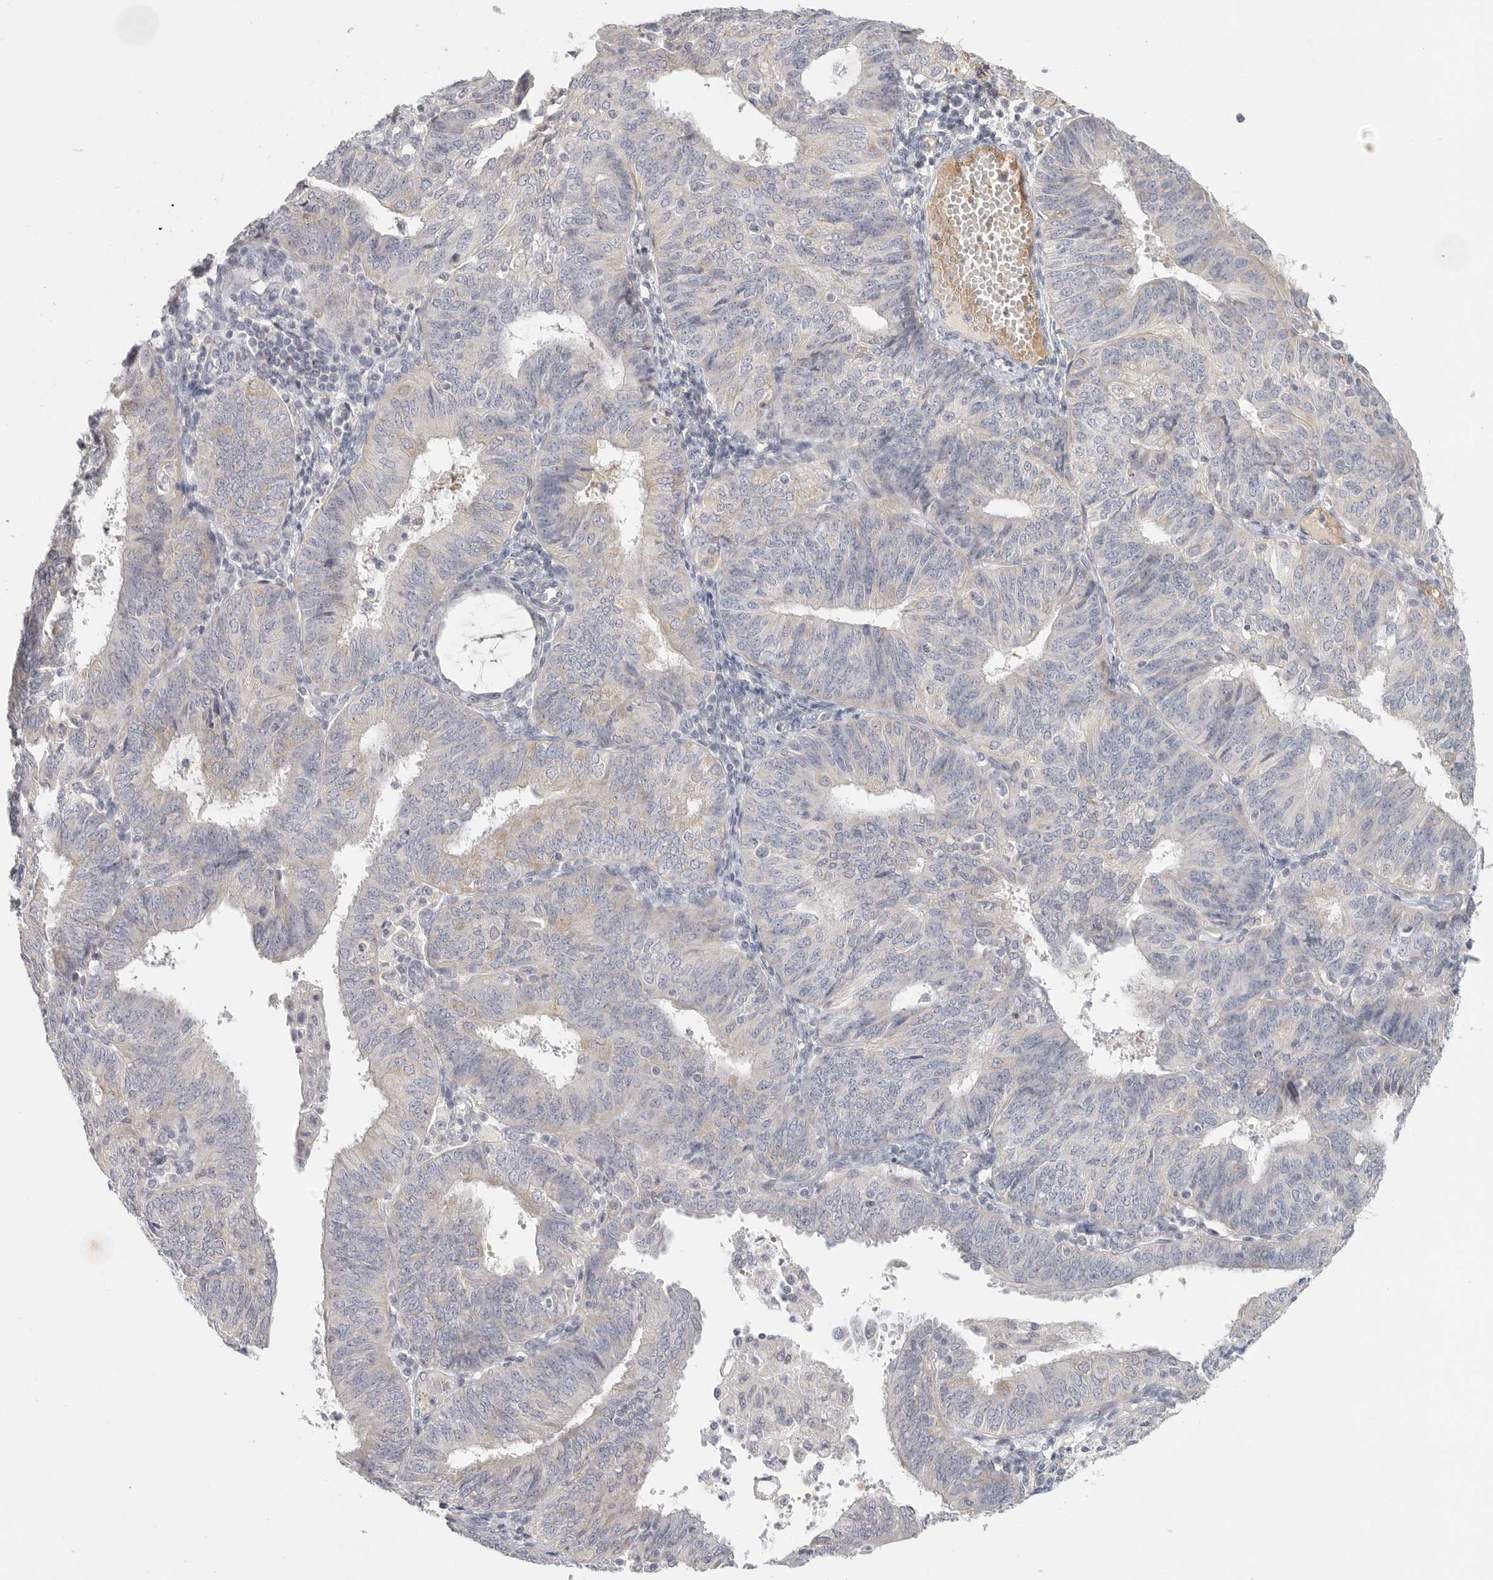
{"staining": {"intensity": "weak", "quantity": "<25%", "location": "cytoplasmic/membranous"}, "tissue": "endometrial cancer", "cell_type": "Tumor cells", "image_type": "cancer", "snomed": [{"axis": "morphology", "description": "Adenocarcinoma, NOS"}, {"axis": "topography", "description": "Endometrium"}], "caption": "This is a histopathology image of immunohistochemistry staining of endometrial adenocarcinoma, which shows no staining in tumor cells.", "gene": "SLC25A36", "patient": {"sex": "female", "age": 58}}